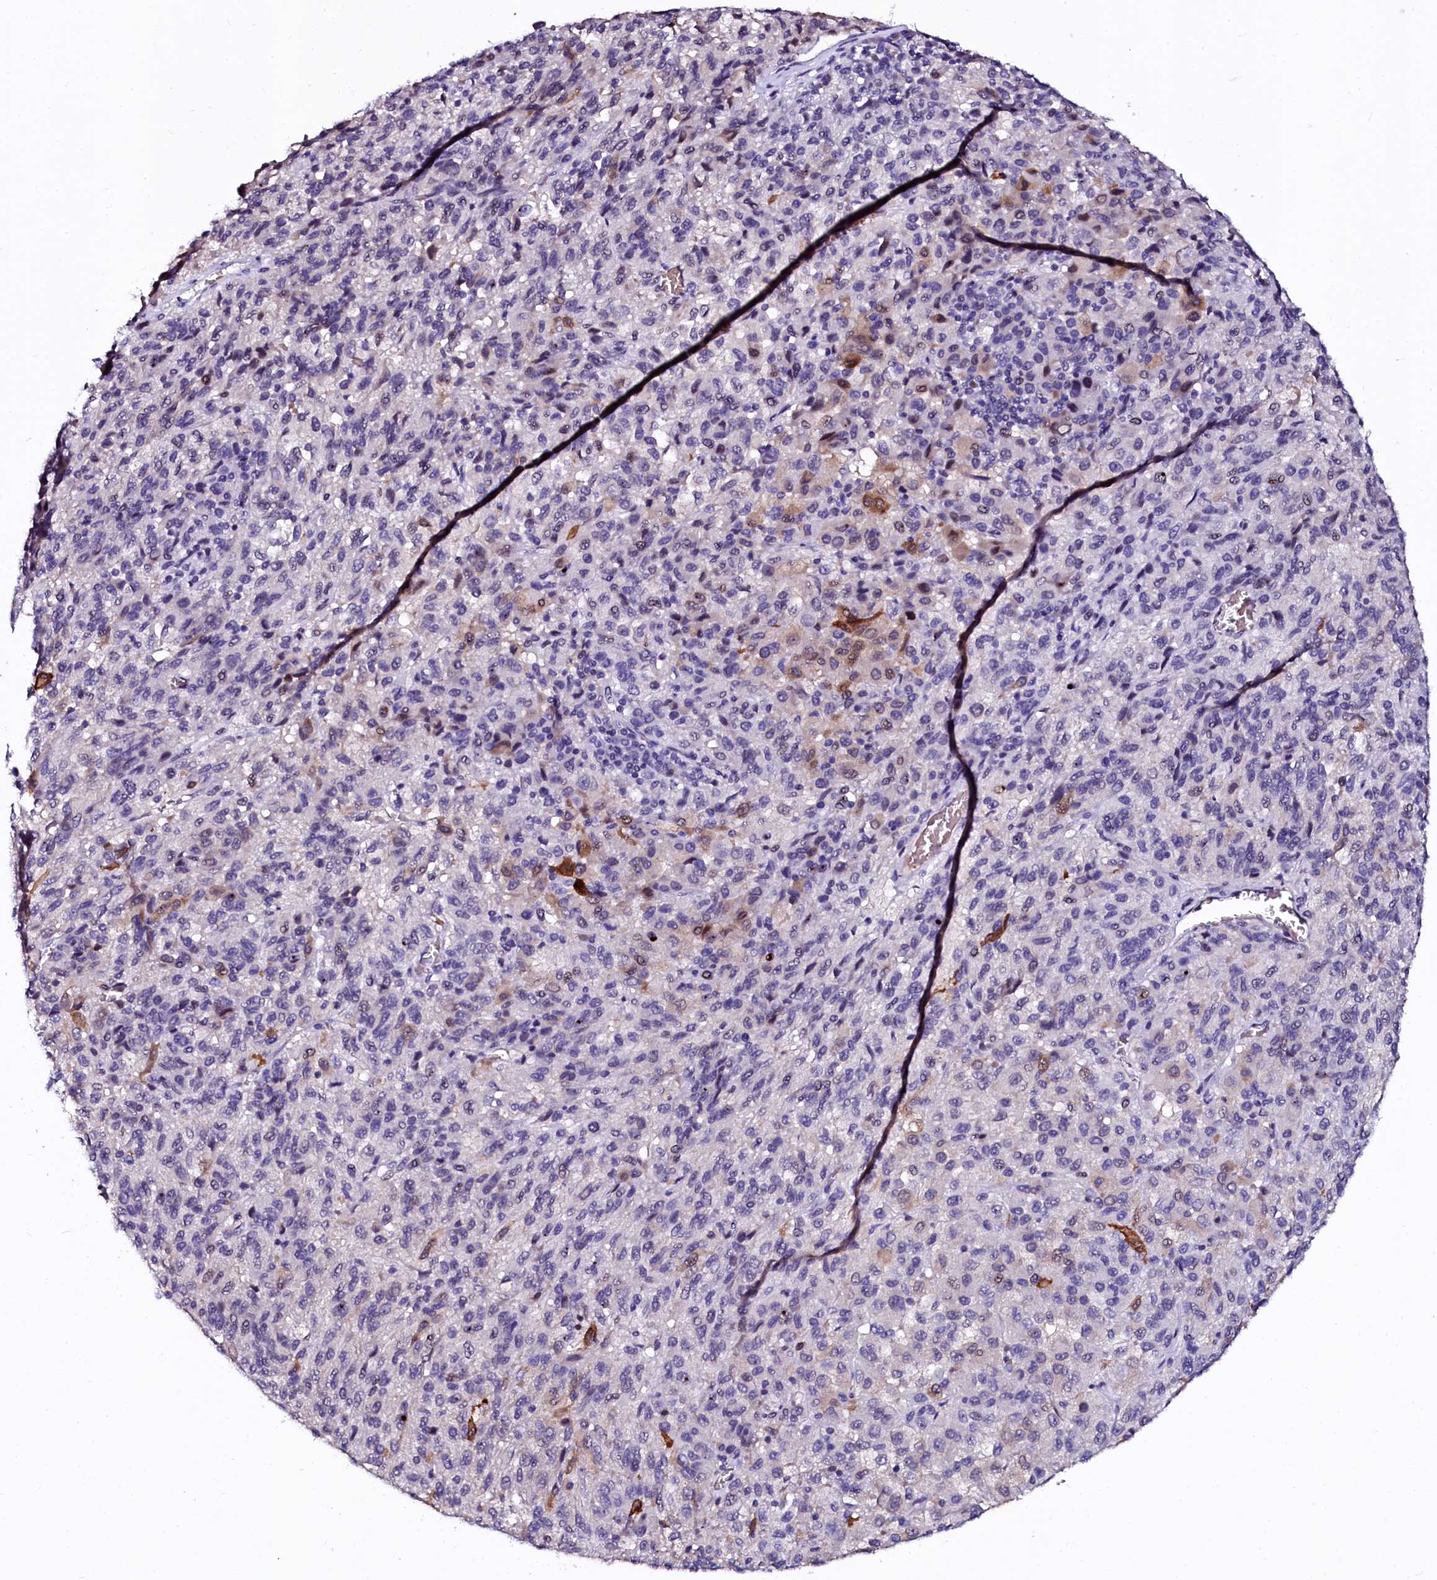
{"staining": {"intensity": "moderate", "quantity": "<25%", "location": "cytoplasmic/membranous,nuclear"}, "tissue": "melanoma", "cell_type": "Tumor cells", "image_type": "cancer", "snomed": [{"axis": "morphology", "description": "Malignant melanoma, Metastatic site"}, {"axis": "topography", "description": "Lung"}], "caption": "An immunohistochemistry (IHC) histopathology image of neoplastic tissue is shown. Protein staining in brown shows moderate cytoplasmic/membranous and nuclear positivity in melanoma within tumor cells. Using DAB (3,3'-diaminobenzidine) (brown) and hematoxylin (blue) stains, captured at high magnification using brightfield microscopy.", "gene": "CTDSPL2", "patient": {"sex": "male", "age": 64}}